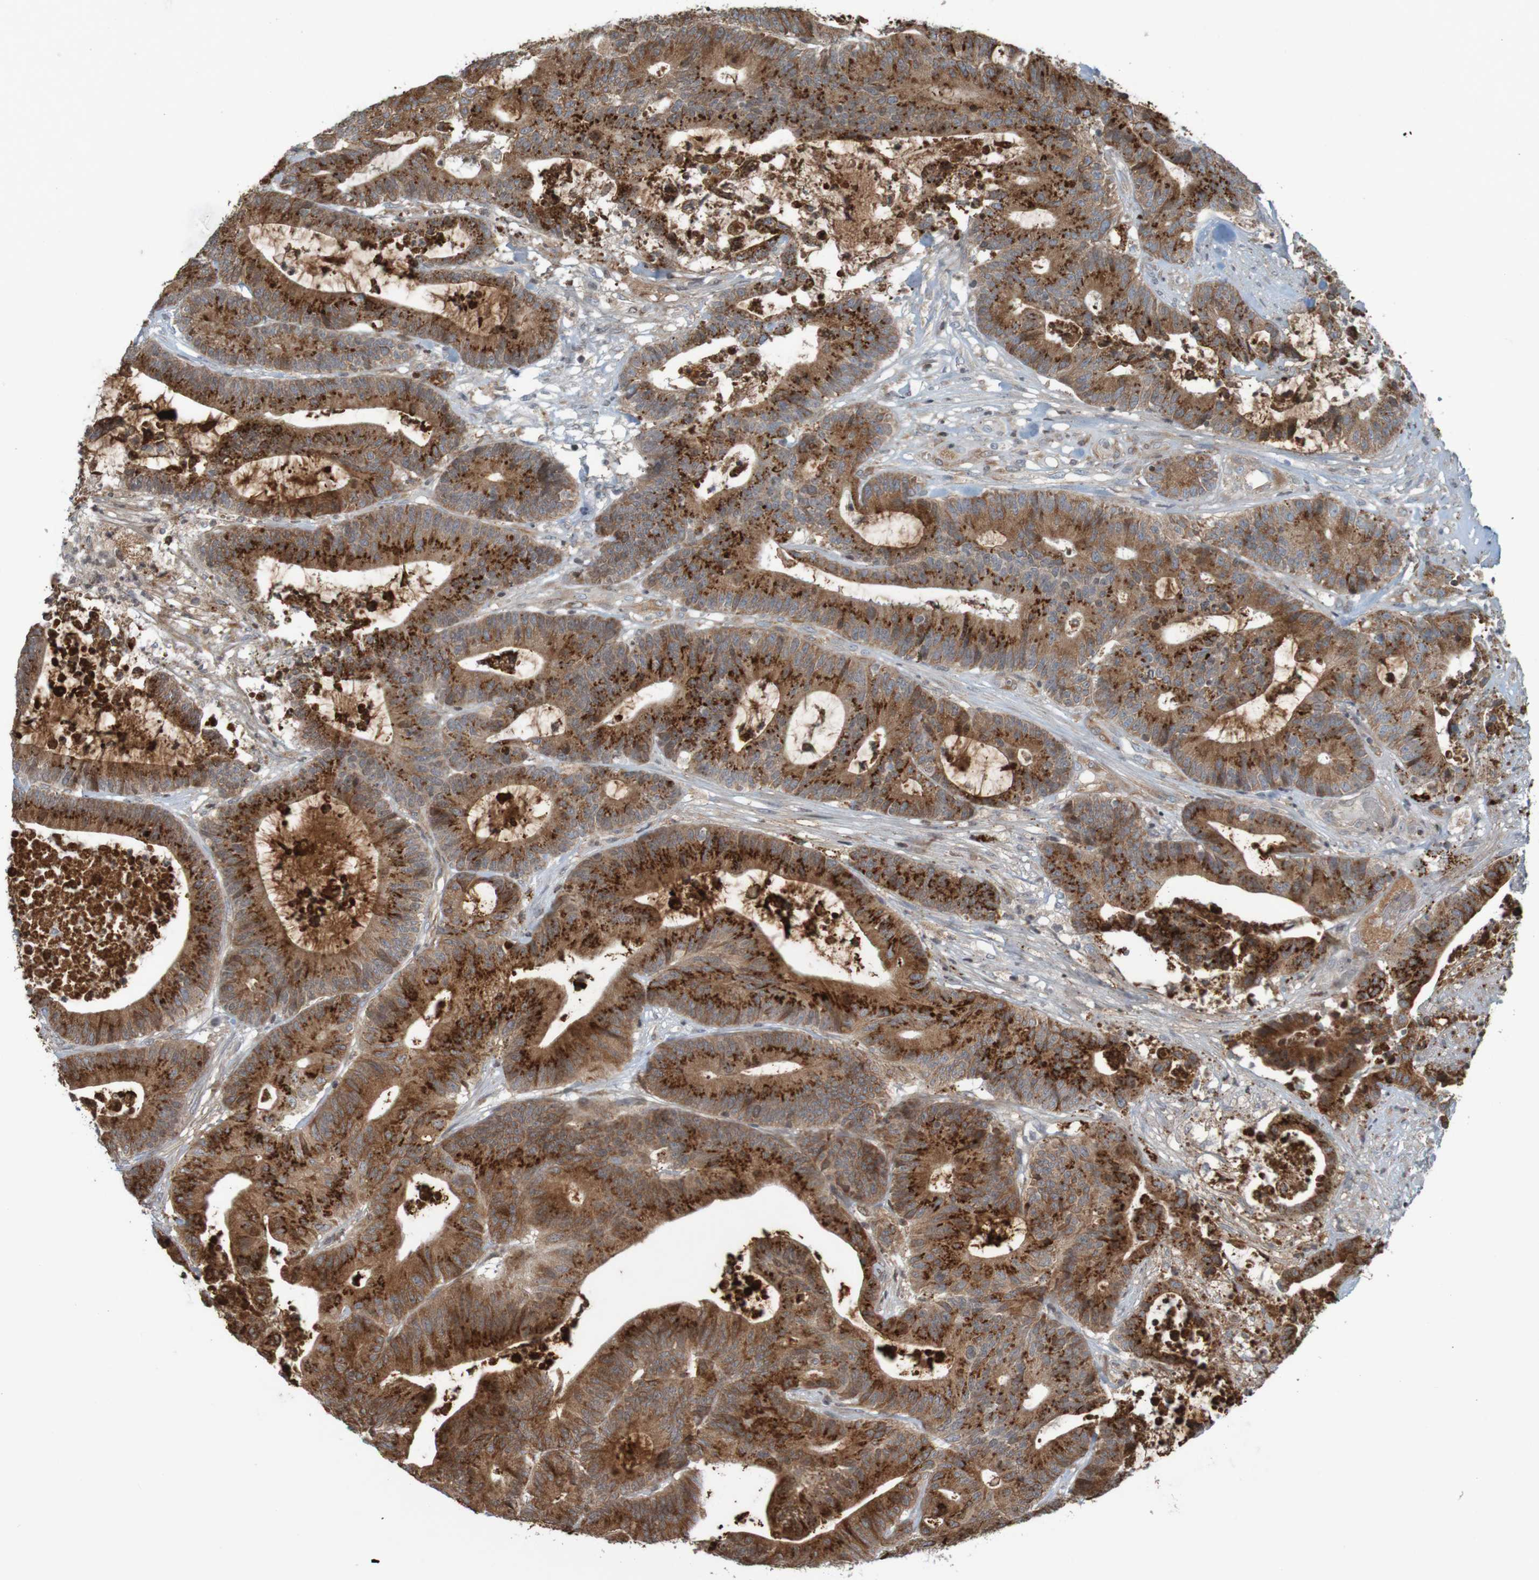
{"staining": {"intensity": "strong", "quantity": ">75%", "location": "cytoplasmic/membranous"}, "tissue": "colorectal cancer", "cell_type": "Tumor cells", "image_type": "cancer", "snomed": [{"axis": "morphology", "description": "Adenocarcinoma, NOS"}, {"axis": "topography", "description": "Colon"}], "caption": "Strong cytoplasmic/membranous positivity is identified in approximately >75% of tumor cells in colorectal adenocarcinoma.", "gene": "GUCY1A1", "patient": {"sex": "female", "age": 84}}